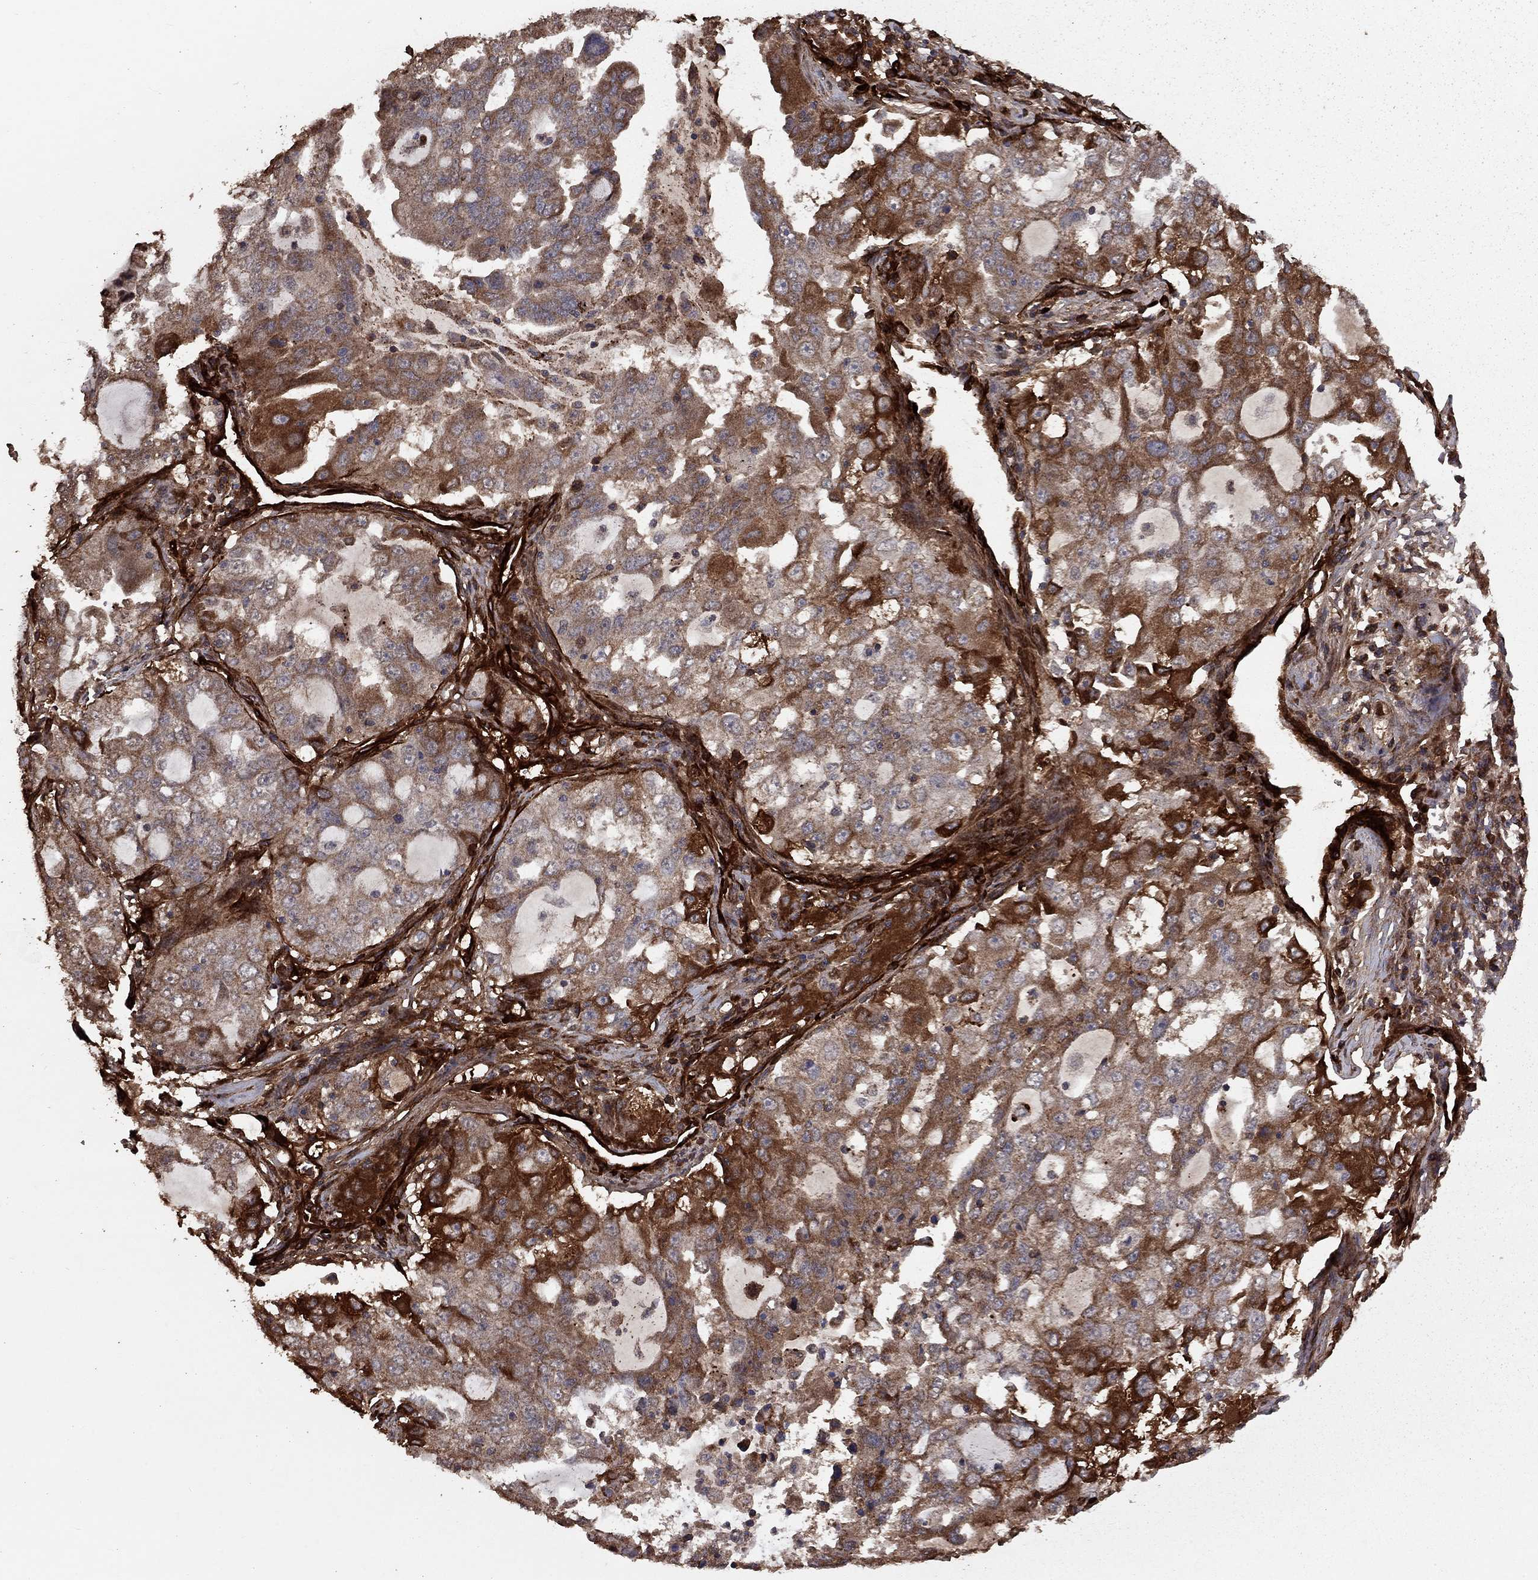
{"staining": {"intensity": "moderate", "quantity": "25%-75%", "location": "cytoplasmic/membranous"}, "tissue": "lung cancer", "cell_type": "Tumor cells", "image_type": "cancer", "snomed": [{"axis": "morphology", "description": "Adenocarcinoma, NOS"}, {"axis": "topography", "description": "Lung"}], "caption": "Brown immunohistochemical staining in lung cancer displays moderate cytoplasmic/membranous staining in about 25%-75% of tumor cells.", "gene": "COL18A1", "patient": {"sex": "female", "age": 61}}